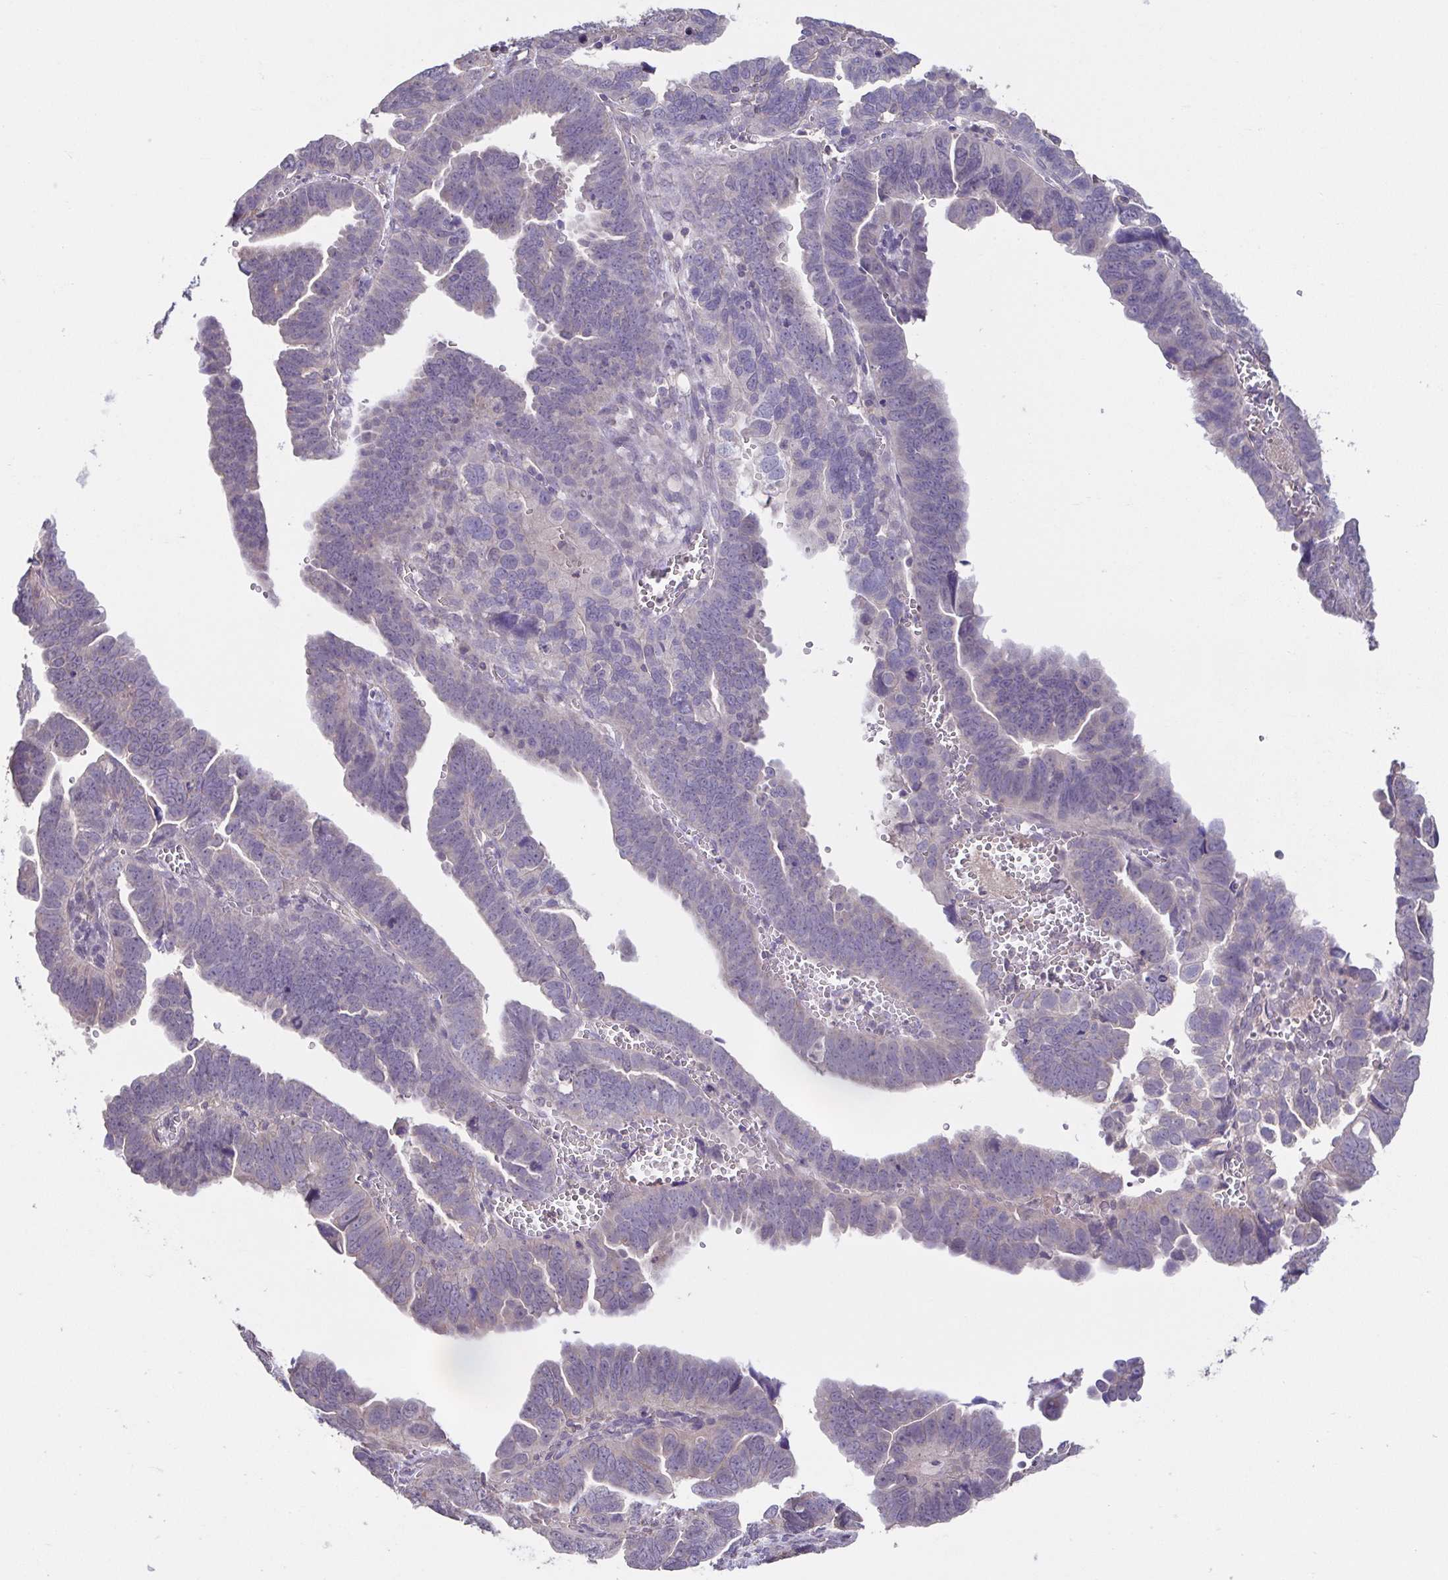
{"staining": {"intensity": "negative", "quantity": "none", "location": "none"}, "tissue": "endometrial cancer", "cell_type": "Tumor cells", "image_type": "cancer", "snomed": [{"axis": "morphology", "description": "Adenocarcinoma, NOS"}, {"axis": "topography", "description": "Endometrium"}], "caption": "The image shows no staining of tumor cells in endometrial adenocarcinoma.", "gene": "ACTRT2", "patient": {"sex": "female", "age": 75}}